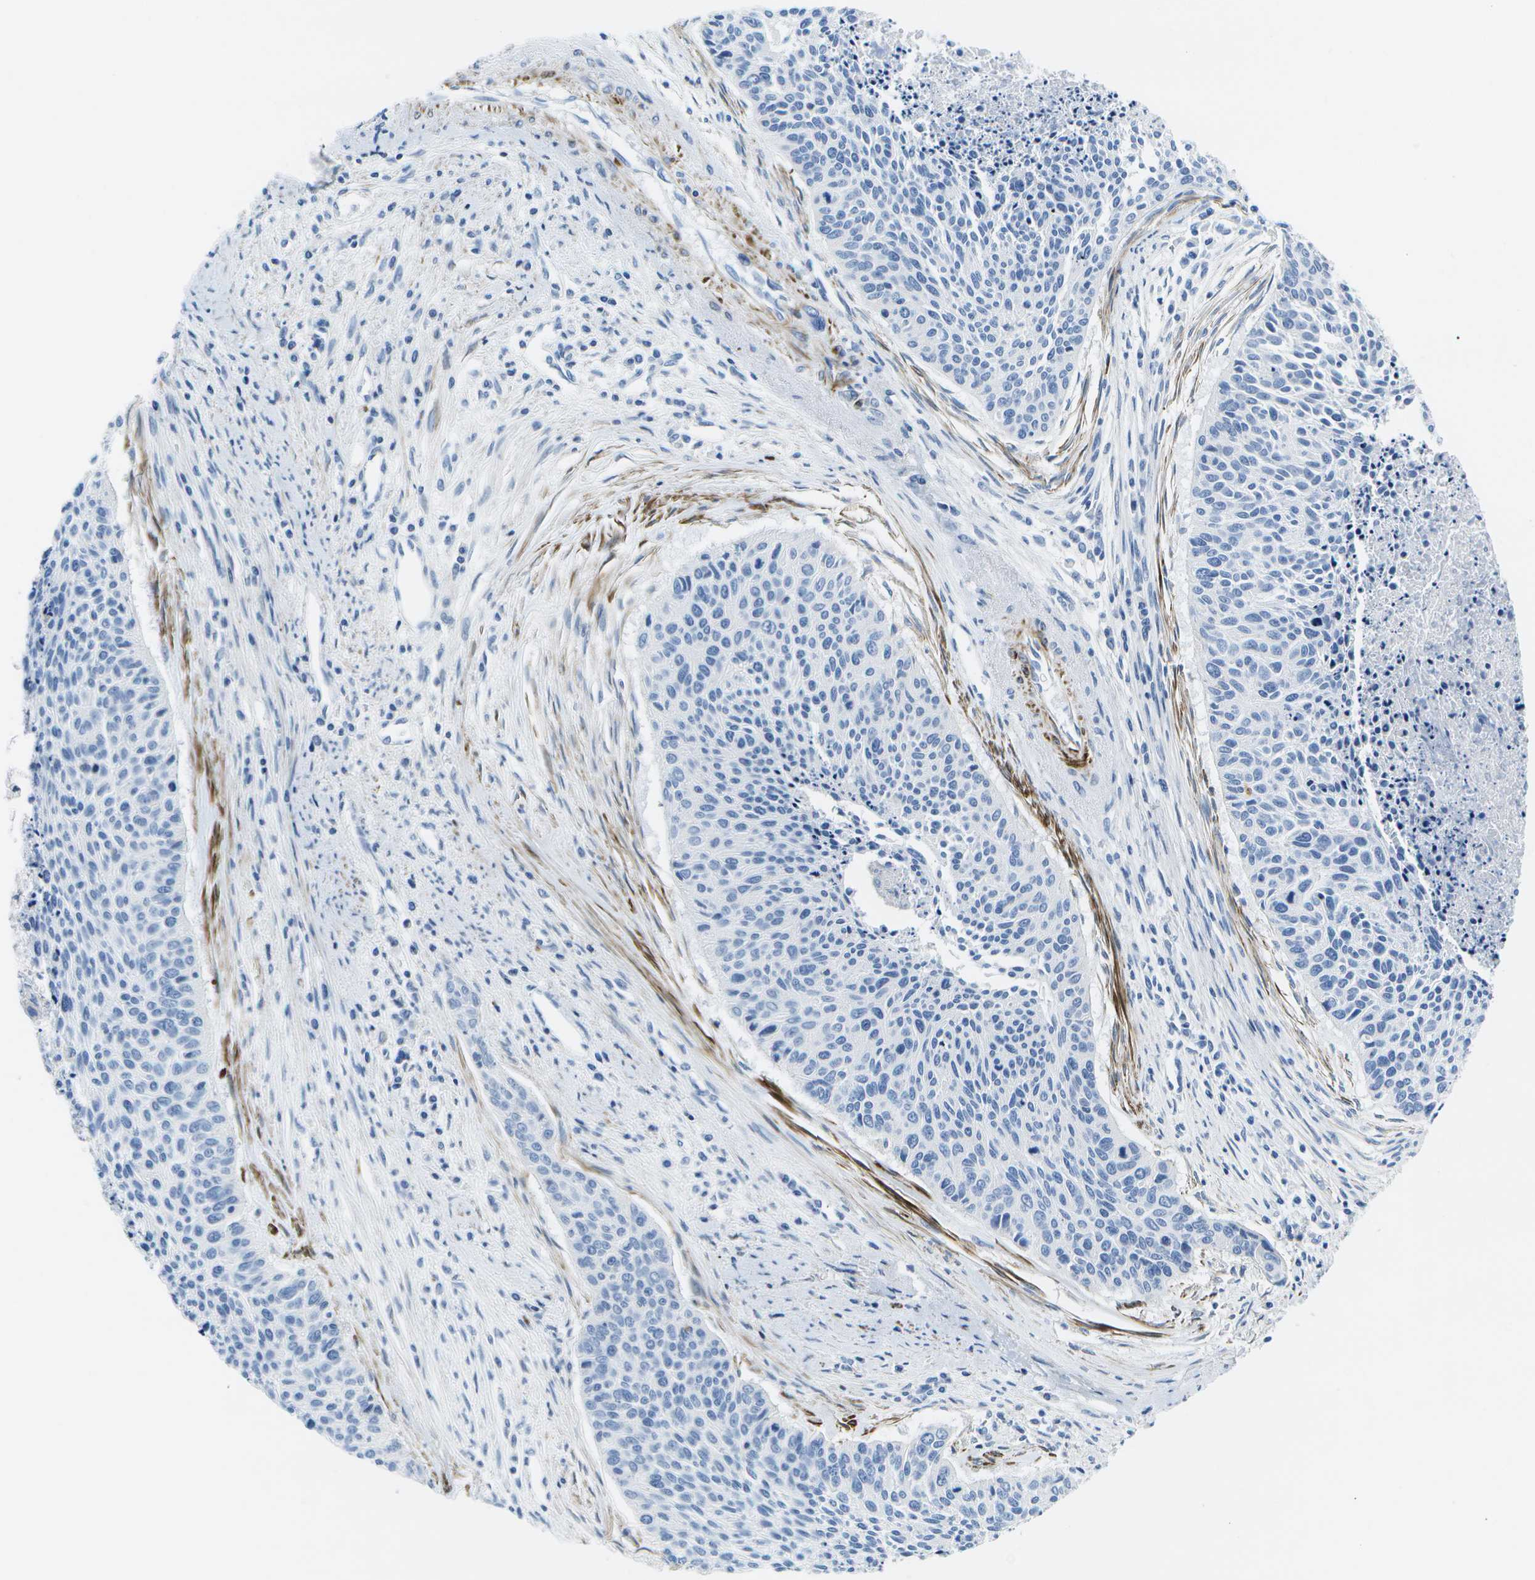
{"staining": {"intensity": "negative", "quantity": "none", "location": "none"}, "tissue": "cervical cancer", "cell_type": "Tumor cells", "image_type": "cancer", "snomed": [{"axis": "morphology", "description": "Squamous cell carcinoma, NOS"}, {"axis": "topography", "description": "Cervix"}], "caption": "Tumor cells show no significant positivity in cervical cancer.", "gene": "ADGRG6", "patient": {"sex": "female", "age": 55}}